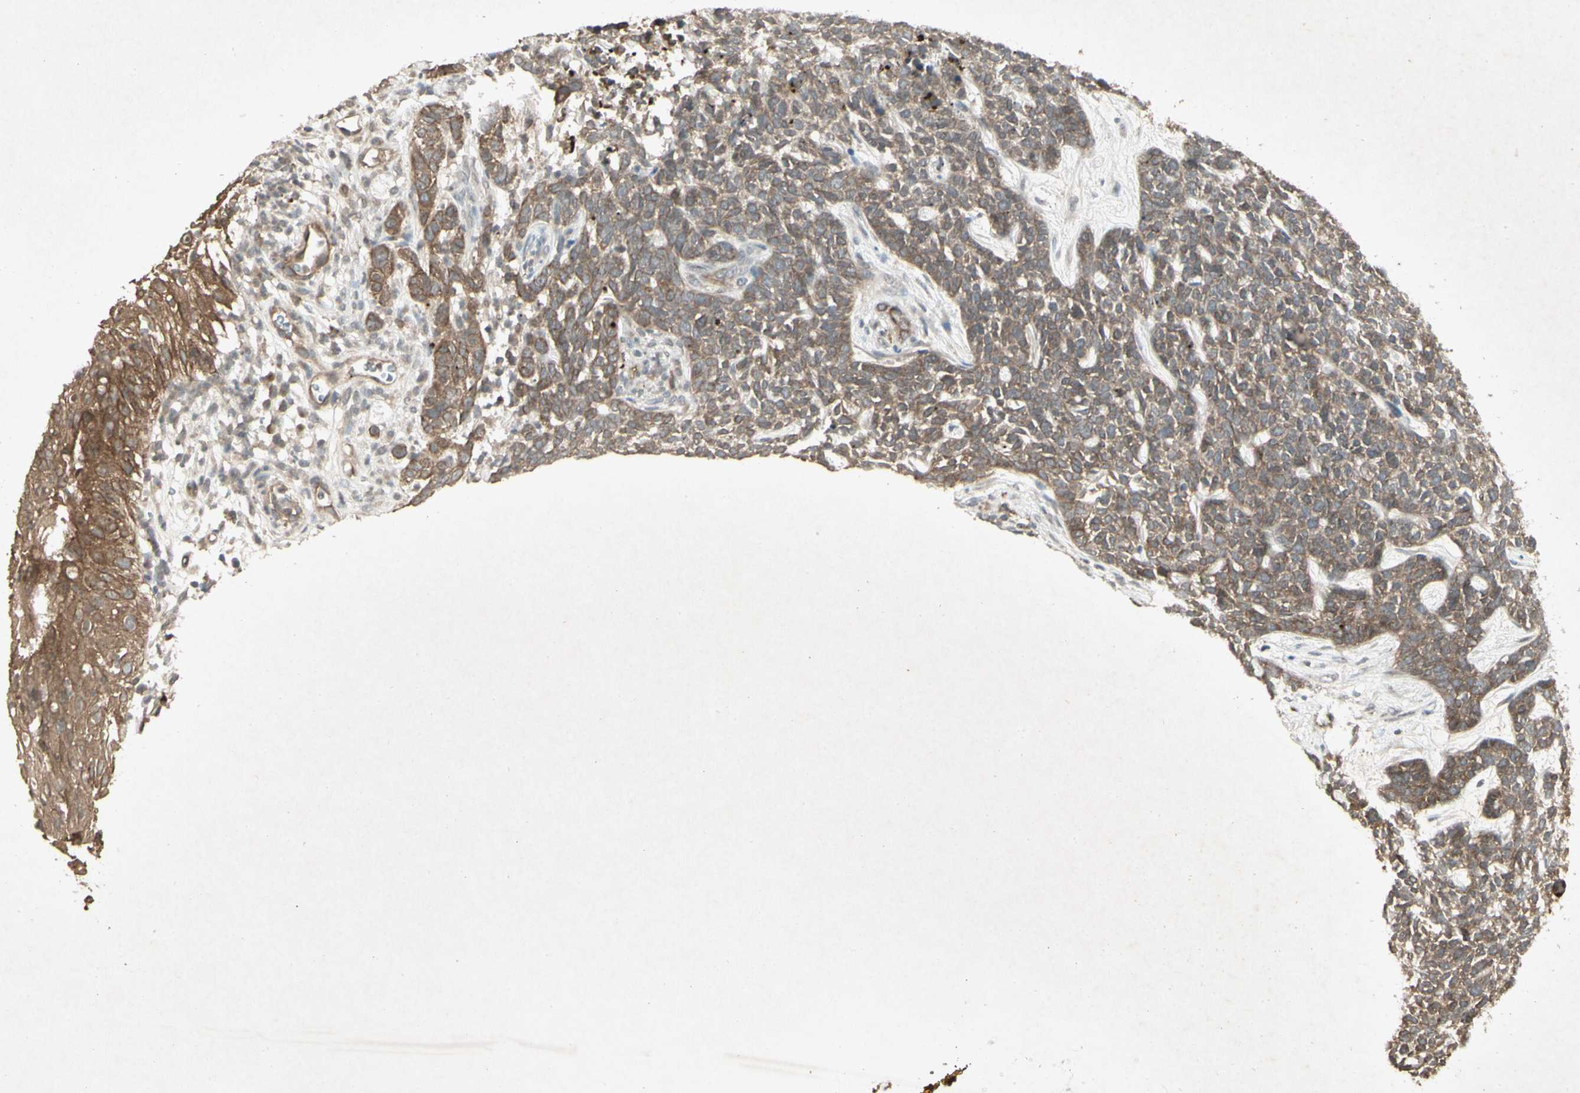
{"staining": {"intensity": "moderate", "quantity": ">75%", "location": "cytoplasmic/membranous"}, "tissue": "skin cancer", "cell_type": "Tumor cells", "image_type": "cancer", "snomed": [{"axis": "morphology", "description": "Basal cell carcinoma"}, {"axis": "topography", "description": "Skin"}], "caption": "This is an image of IHC staining of basal cell carcinoma (skin), which shows moderate positivity in the cytoplasmic/membranous of tumor cells.", "gene": "JAG1", "patient": {"sex": "female", "age": 84}}